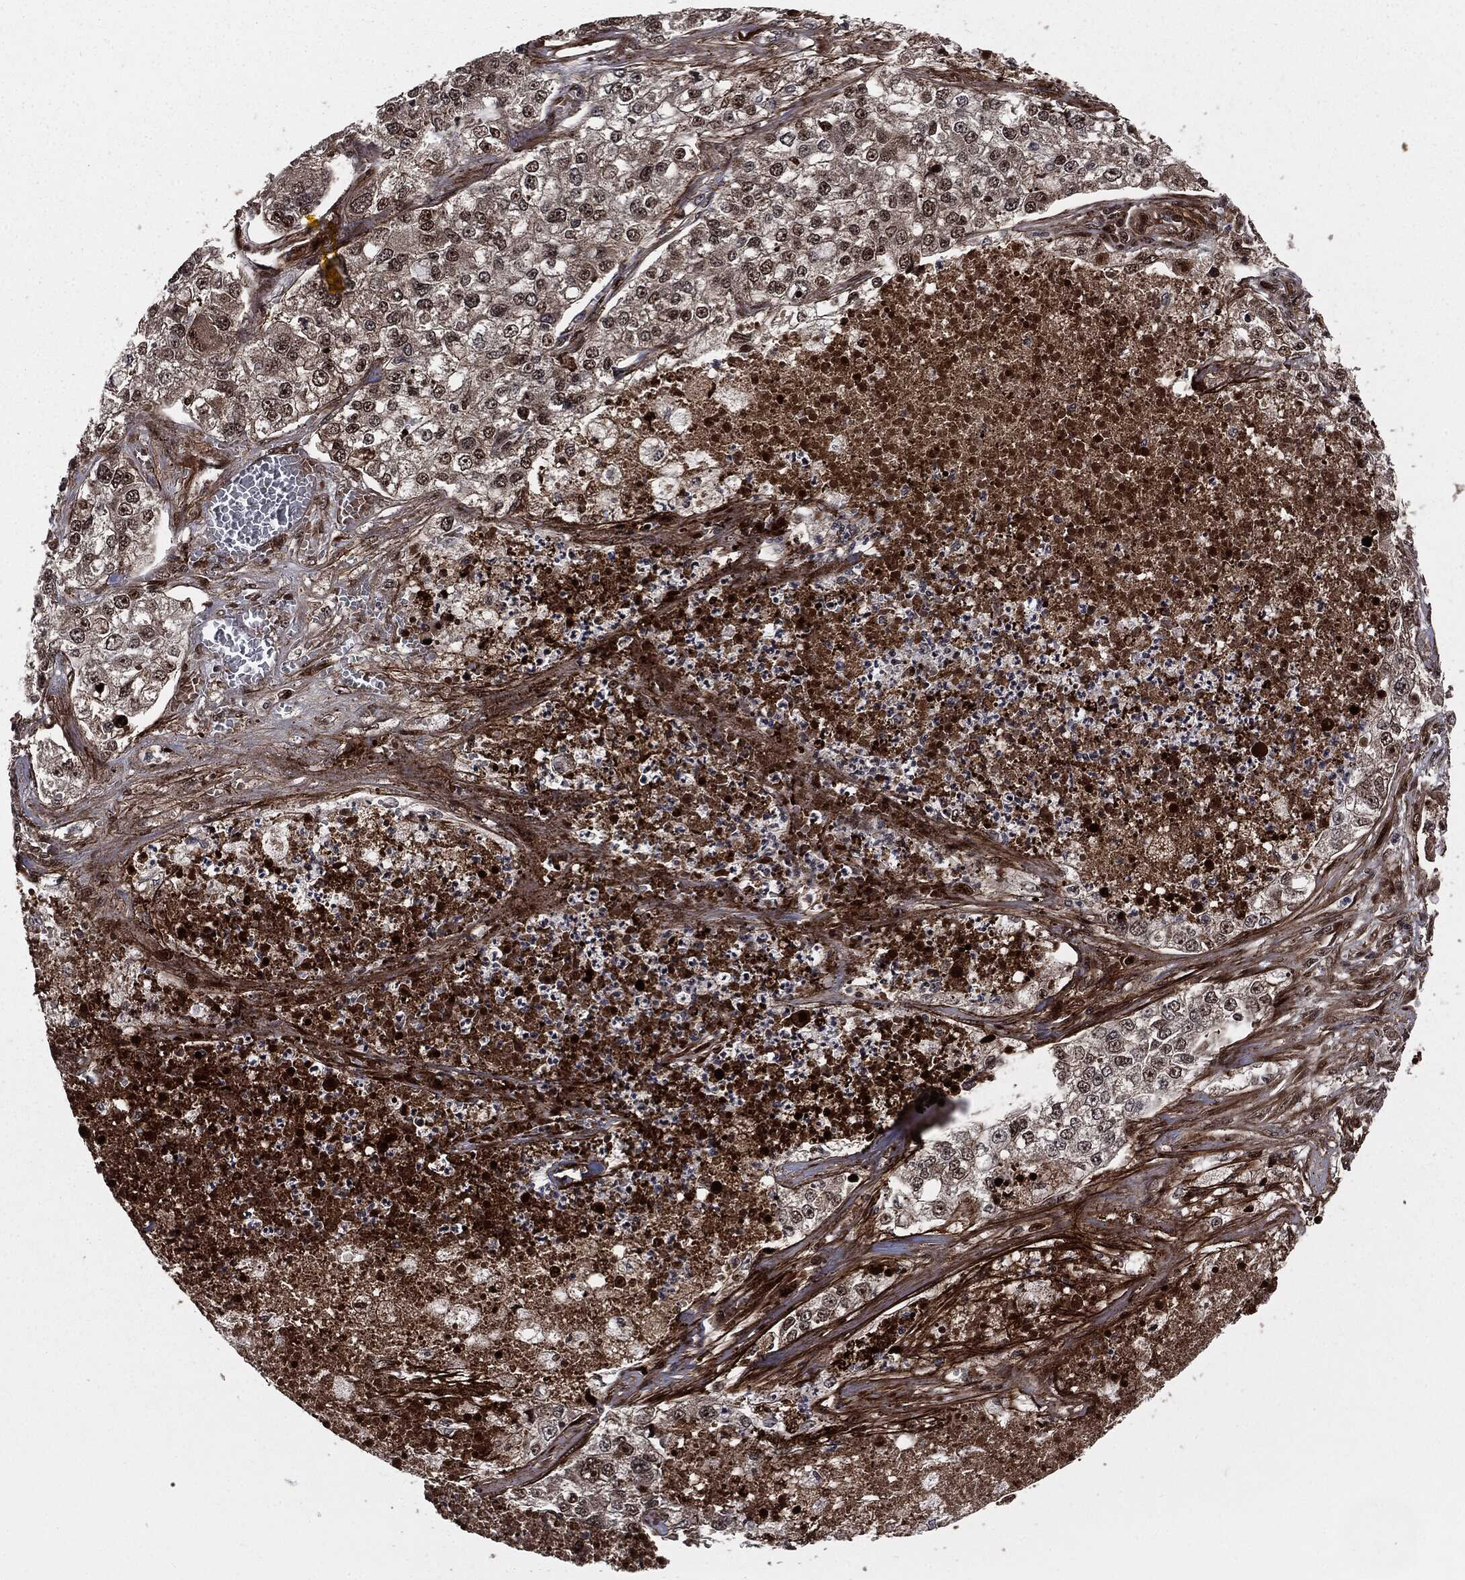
{"staining": {"intensity": "moderate", "quantity": "<25%", "location": "nuclear"}, "tissue": "lung cancer", "cell_type": "Tumor cells", "image_type": "cancer", "snomed": [{"axis": "morphology", "description": "Adenocarcinoma, NOS"}, {"axis": "topography", "description": "Lung"}], "caption": "Moderate nuclear positivity is appreciated in approximately <25% of tumor cells in lung cancer.", "gene": "SMAD4", "patient": {"sex": "male", "age": 49}}